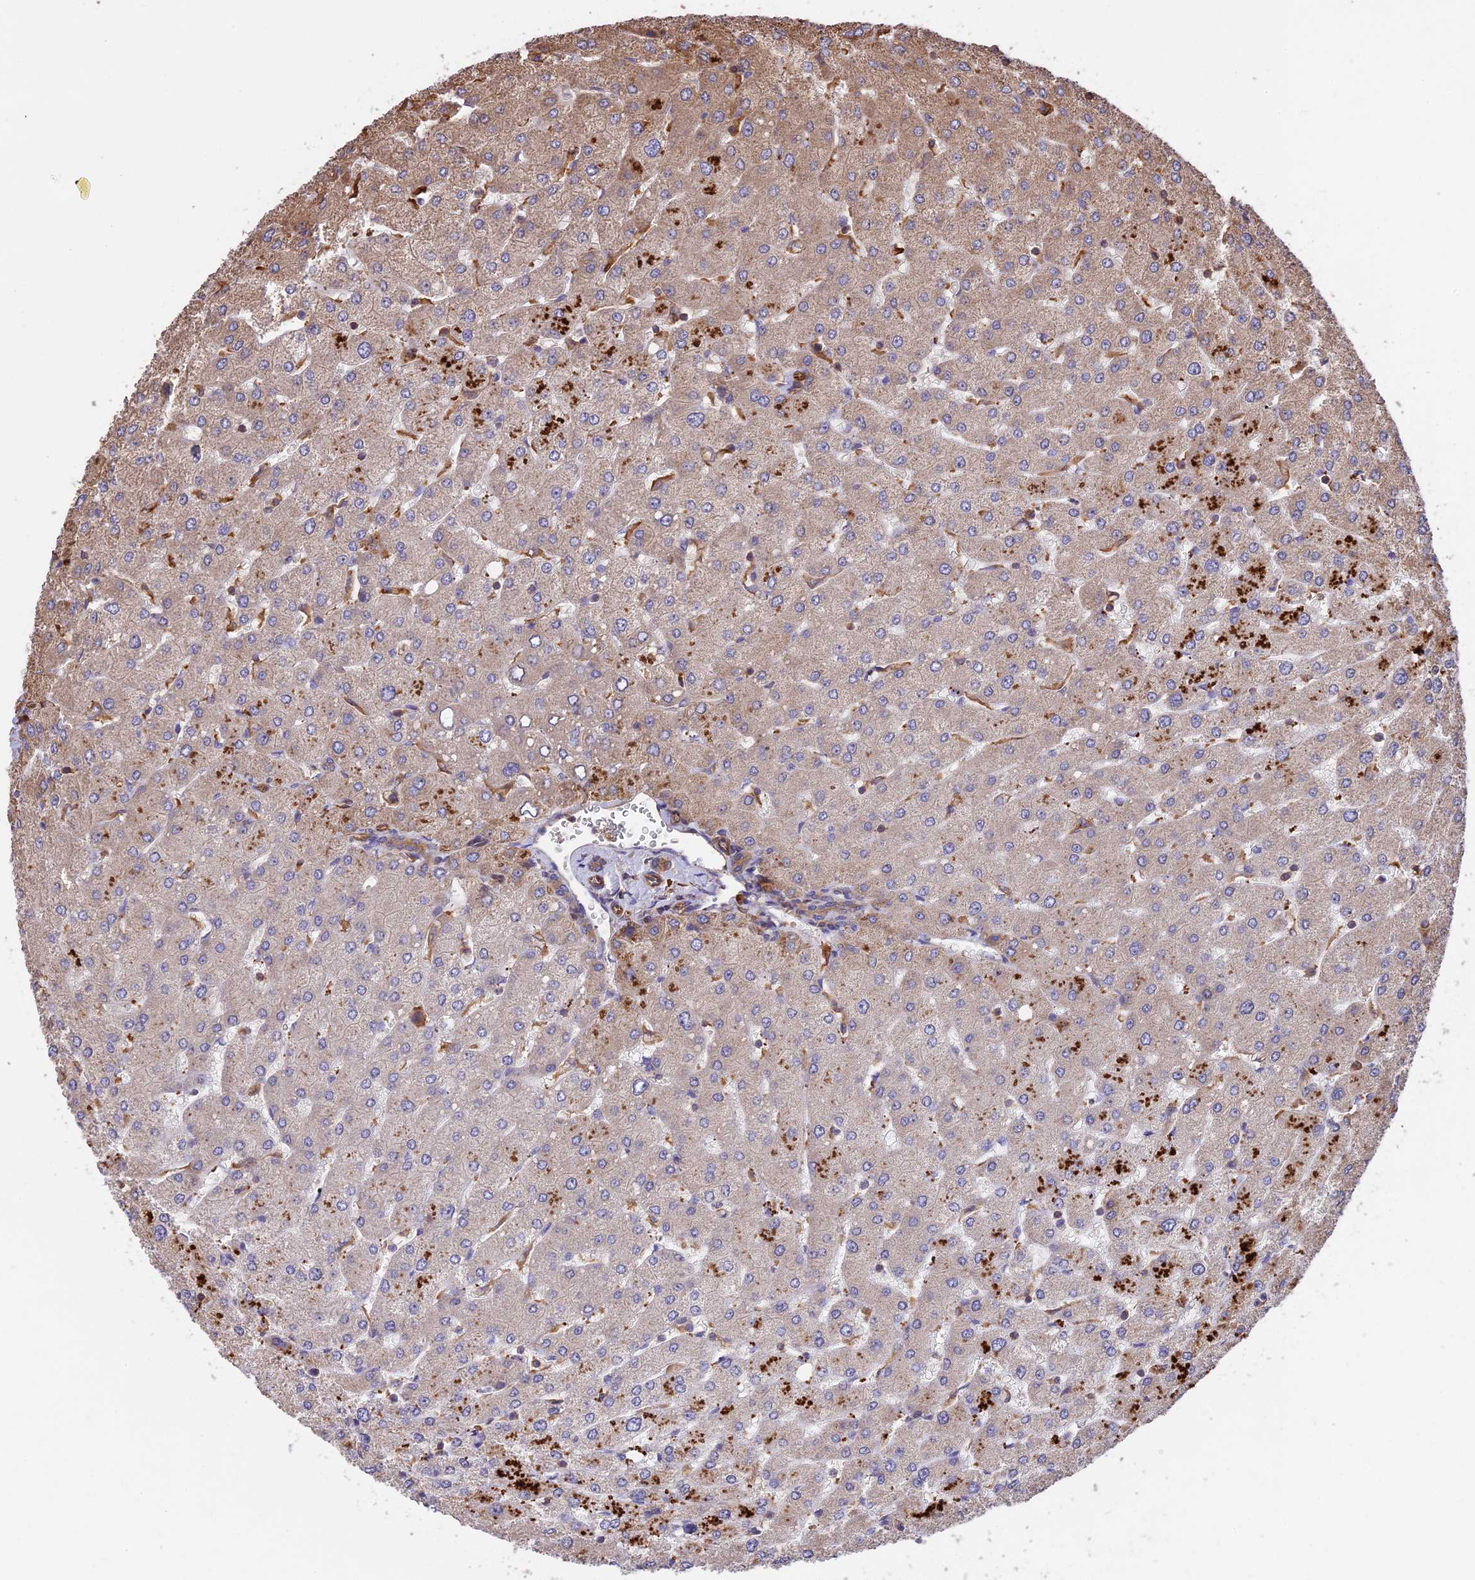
{"staining": {"intensity": "moderate", "quantity": "25%-75%", "location": "cytoplasmic/membranous"}, "tissue": "liver", "cell_type": "Cholangiocytes", "image_type": "normal", "snomed": [{"axis": "morphology", "description": "Normal tissue, NOS"}, {"axis": "topography", "description": "Liver"}], "caption": "Immunohistochemical staining of normal human liver shows moderate cytoplasmic/membranous protein positivity in approximately 25%-75% of cholangiocytes. (Brightfield microscopy of DAB IHC at high magnification).", "gene": "GAS8", "patient": {"sex": "male", "age": 55}}